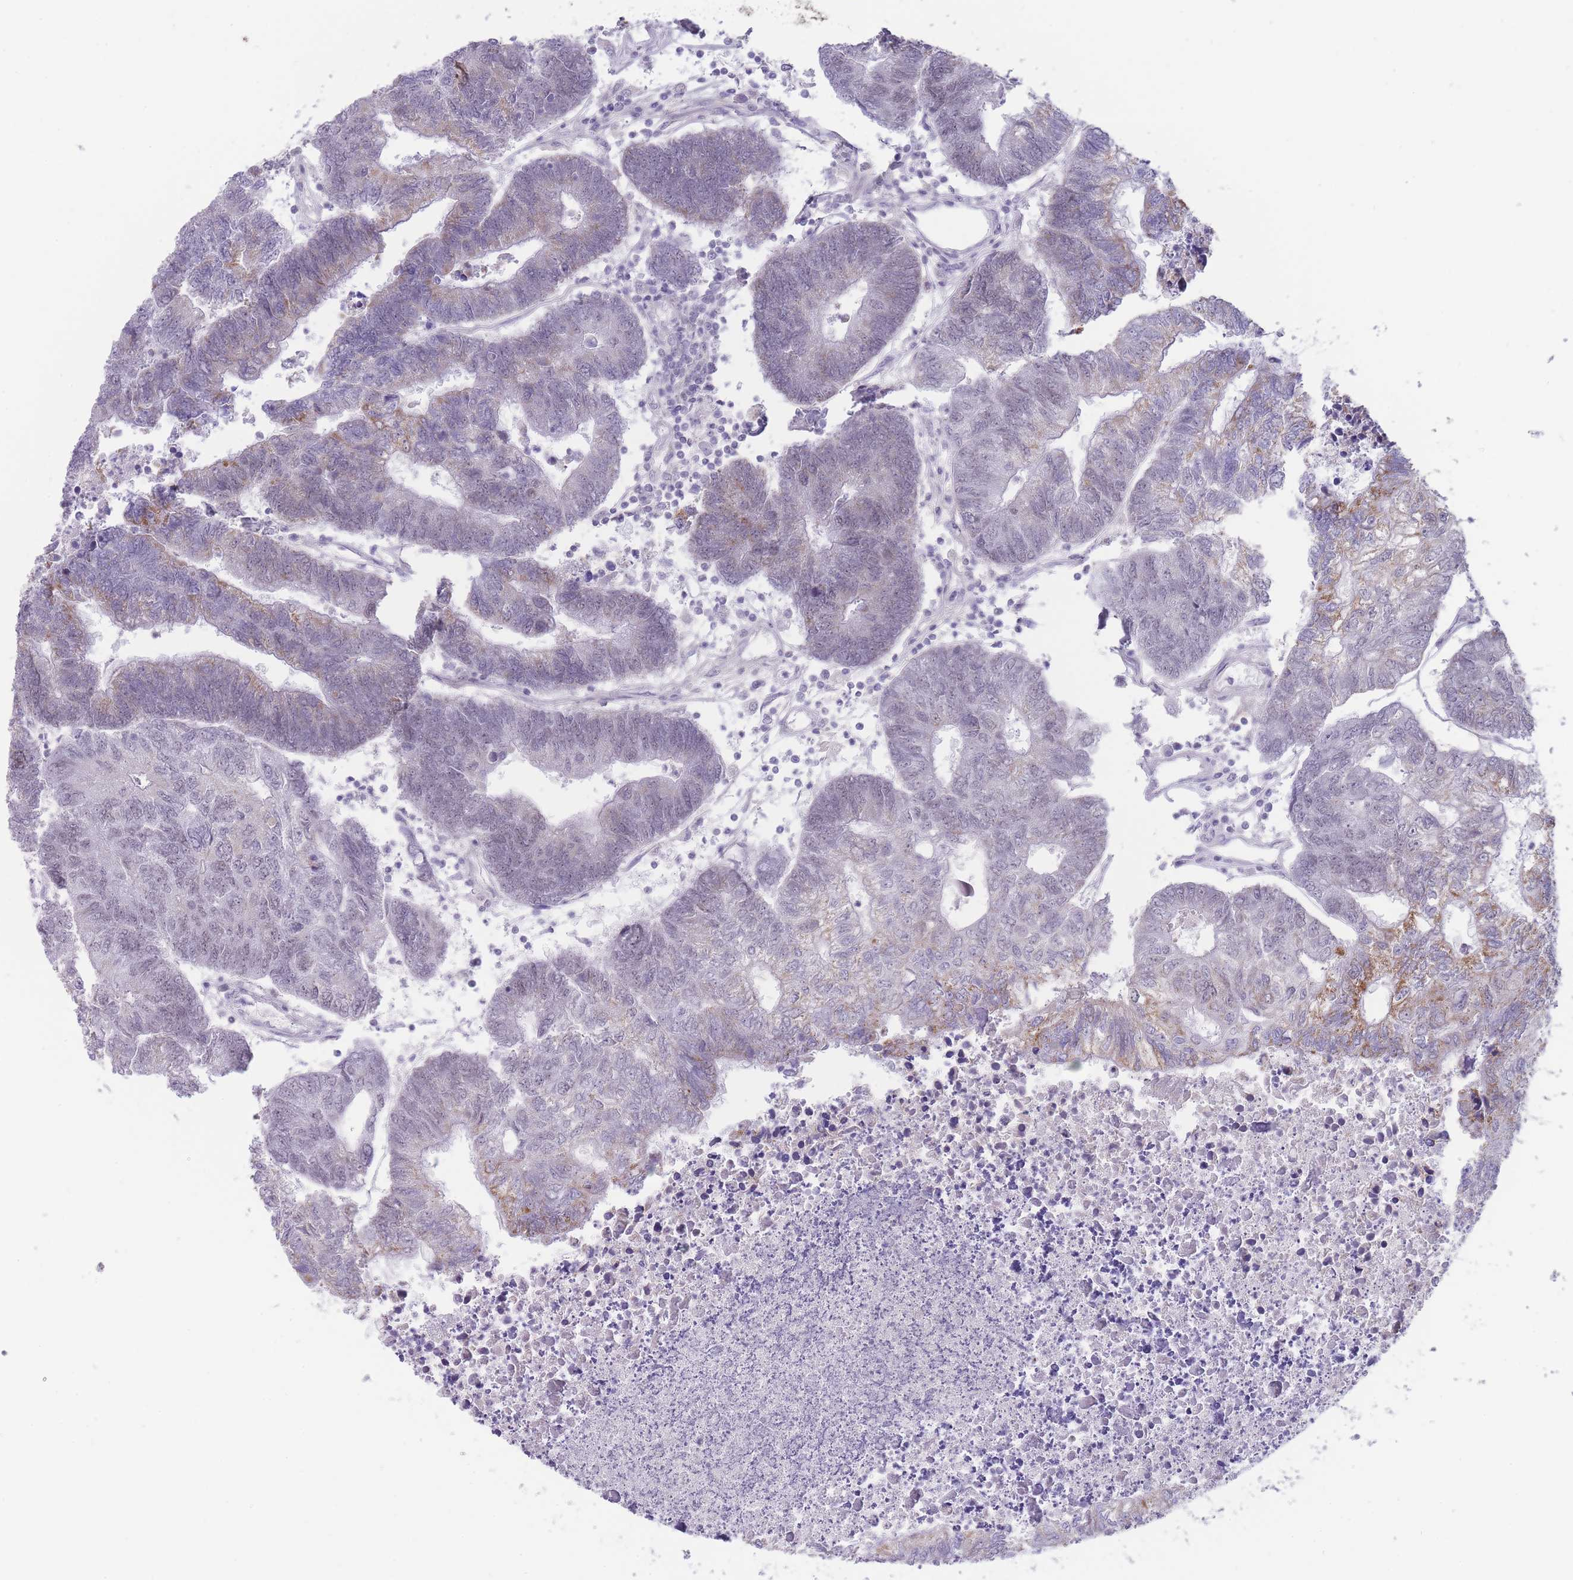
{"staining": {"intensity": "moderate", "quantity": "<25%", "location": "cytoplasmic/membranous"}, "tissue": "colorectal cancer", "cell_type": "Tumor cells", "image_type": "cancer", "snomed": [{"axis": "morphology", "description": "Adenocarcinoma, NOS"}, {"axis": "topography", "description": "Colon"}], "caption": "An image of colorectal adenocarcinoma stained for a protein exhibits moderate cytoplasmic/membranous brown staining in tumor cells. (Brightfield microscopy of DAB IHC at high magnification).", "gene": "ZBTB24", "patient": {"sex": "female", "age": 48}}